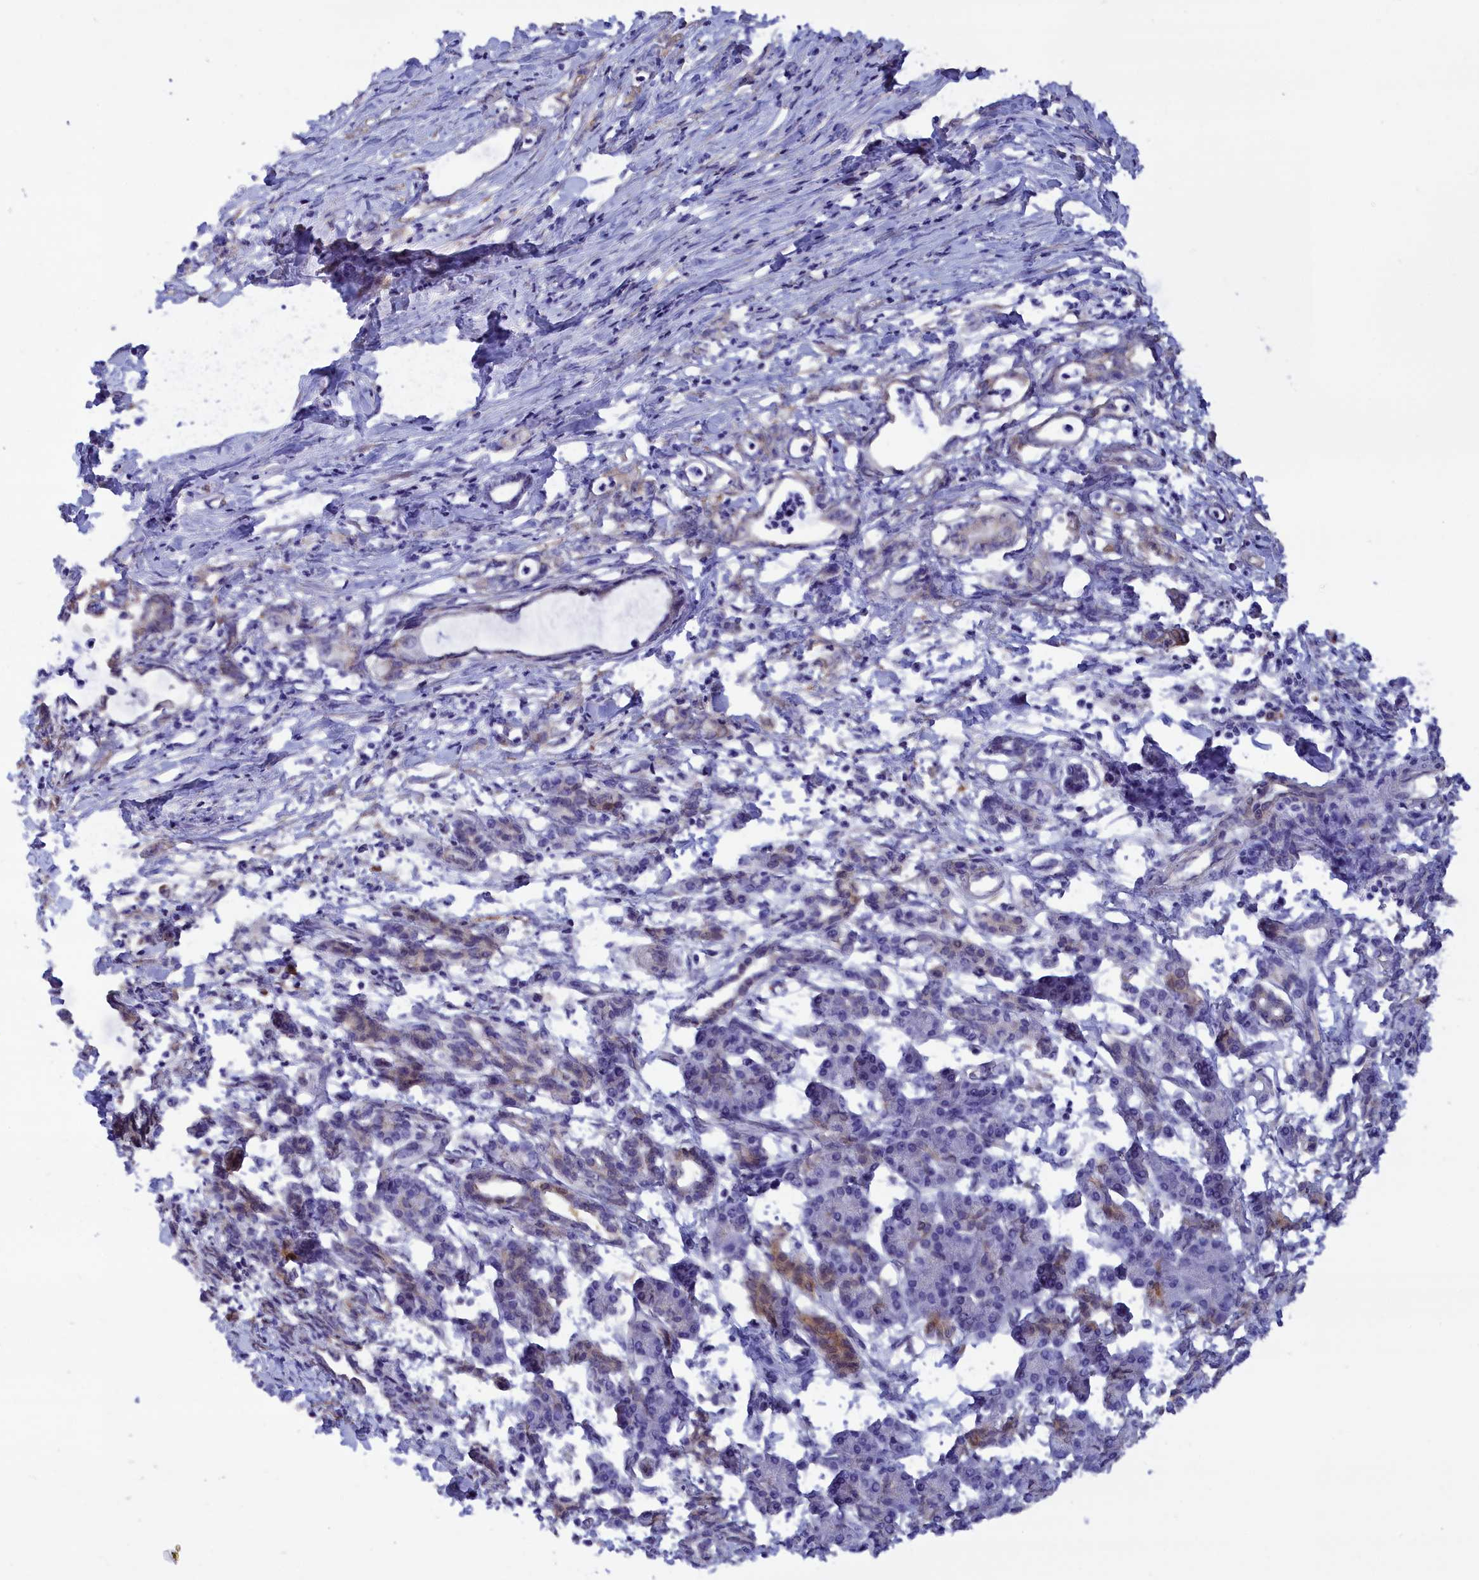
{"staining": {"intensity": "negative", "quantity": "none", "location": "none"}, "tissue": "pancreatic cancer", "cell_type": "Tumor cells", "image_type": "cancer", "snomed": [{"axis": "morphology", "description": "Adenocarcinoma, NOS"}, {"axis": "topography", "description": "Pancreas"}], "caption": "Immunohistochemistry (IHC) of human pancreatic cancer (adenocarcinoma) displays no staining in tumor cells.", "gene": "ABCC12", "patient": {"sex": "female", "age": 55}}